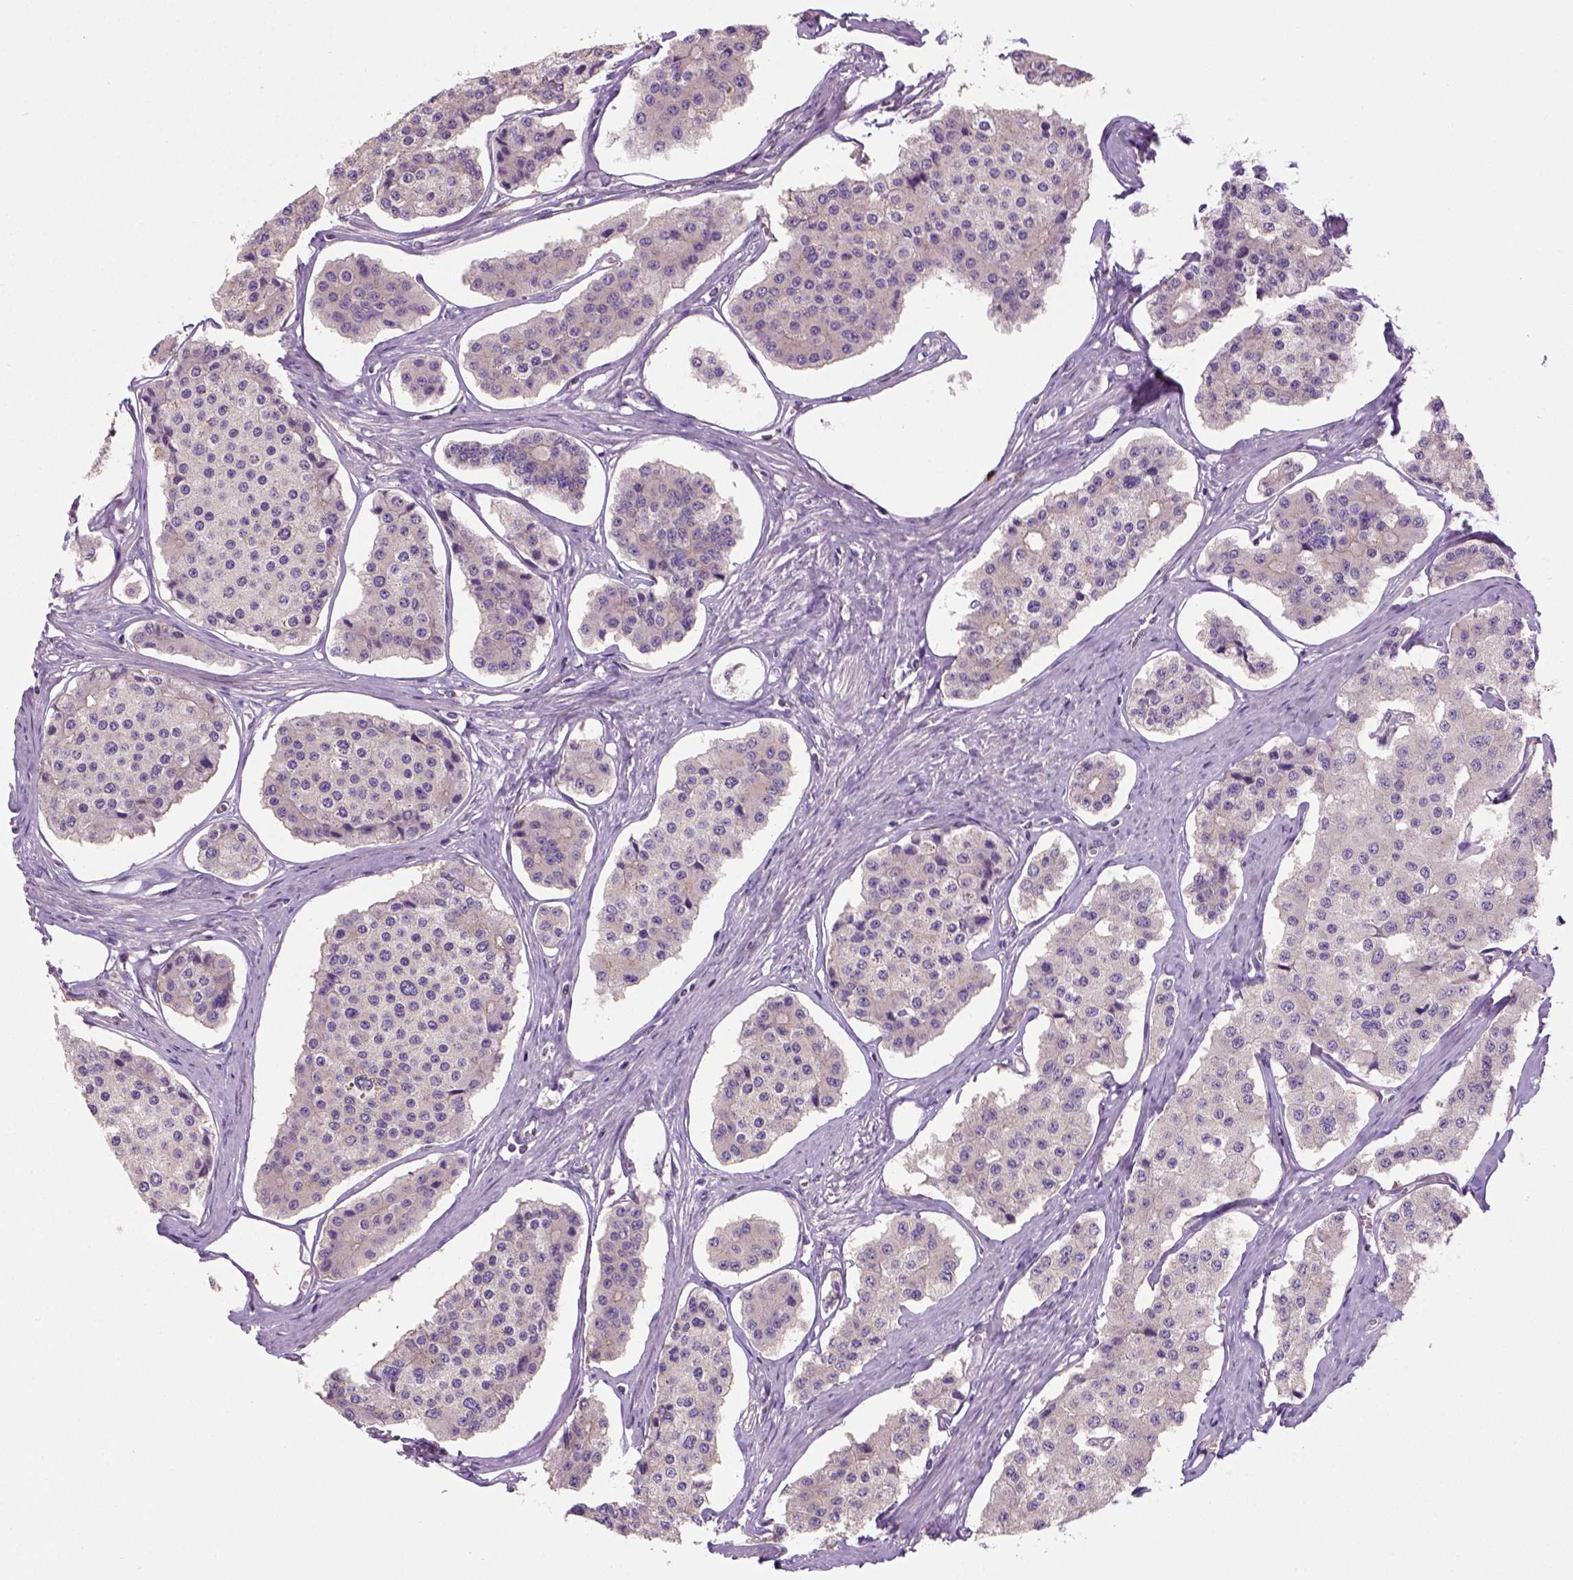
{"staining": {"intensity": "weak", "quantity": ">75%", "location": "cytoplasmic/membranous"}, "tissue": "carcinoid", "cell_type": "Tumor cells", "image_type": "cancer", "snomed": [{"axis": "morphology", "description": "Carcinoid, malignant, NOS"}, {"axis": "topography", "description": "Small intestine"}], "caption": "A low amount of weak cytoplasmic/membranous expression is seen in approximately >75% of tumor cells in carcinoid tissue. Ihc stains the protein of interest in brown and the nuclei are stained blue.", "gene": "CRACR2A", "patient": {"sex": "female", "age": 65}}